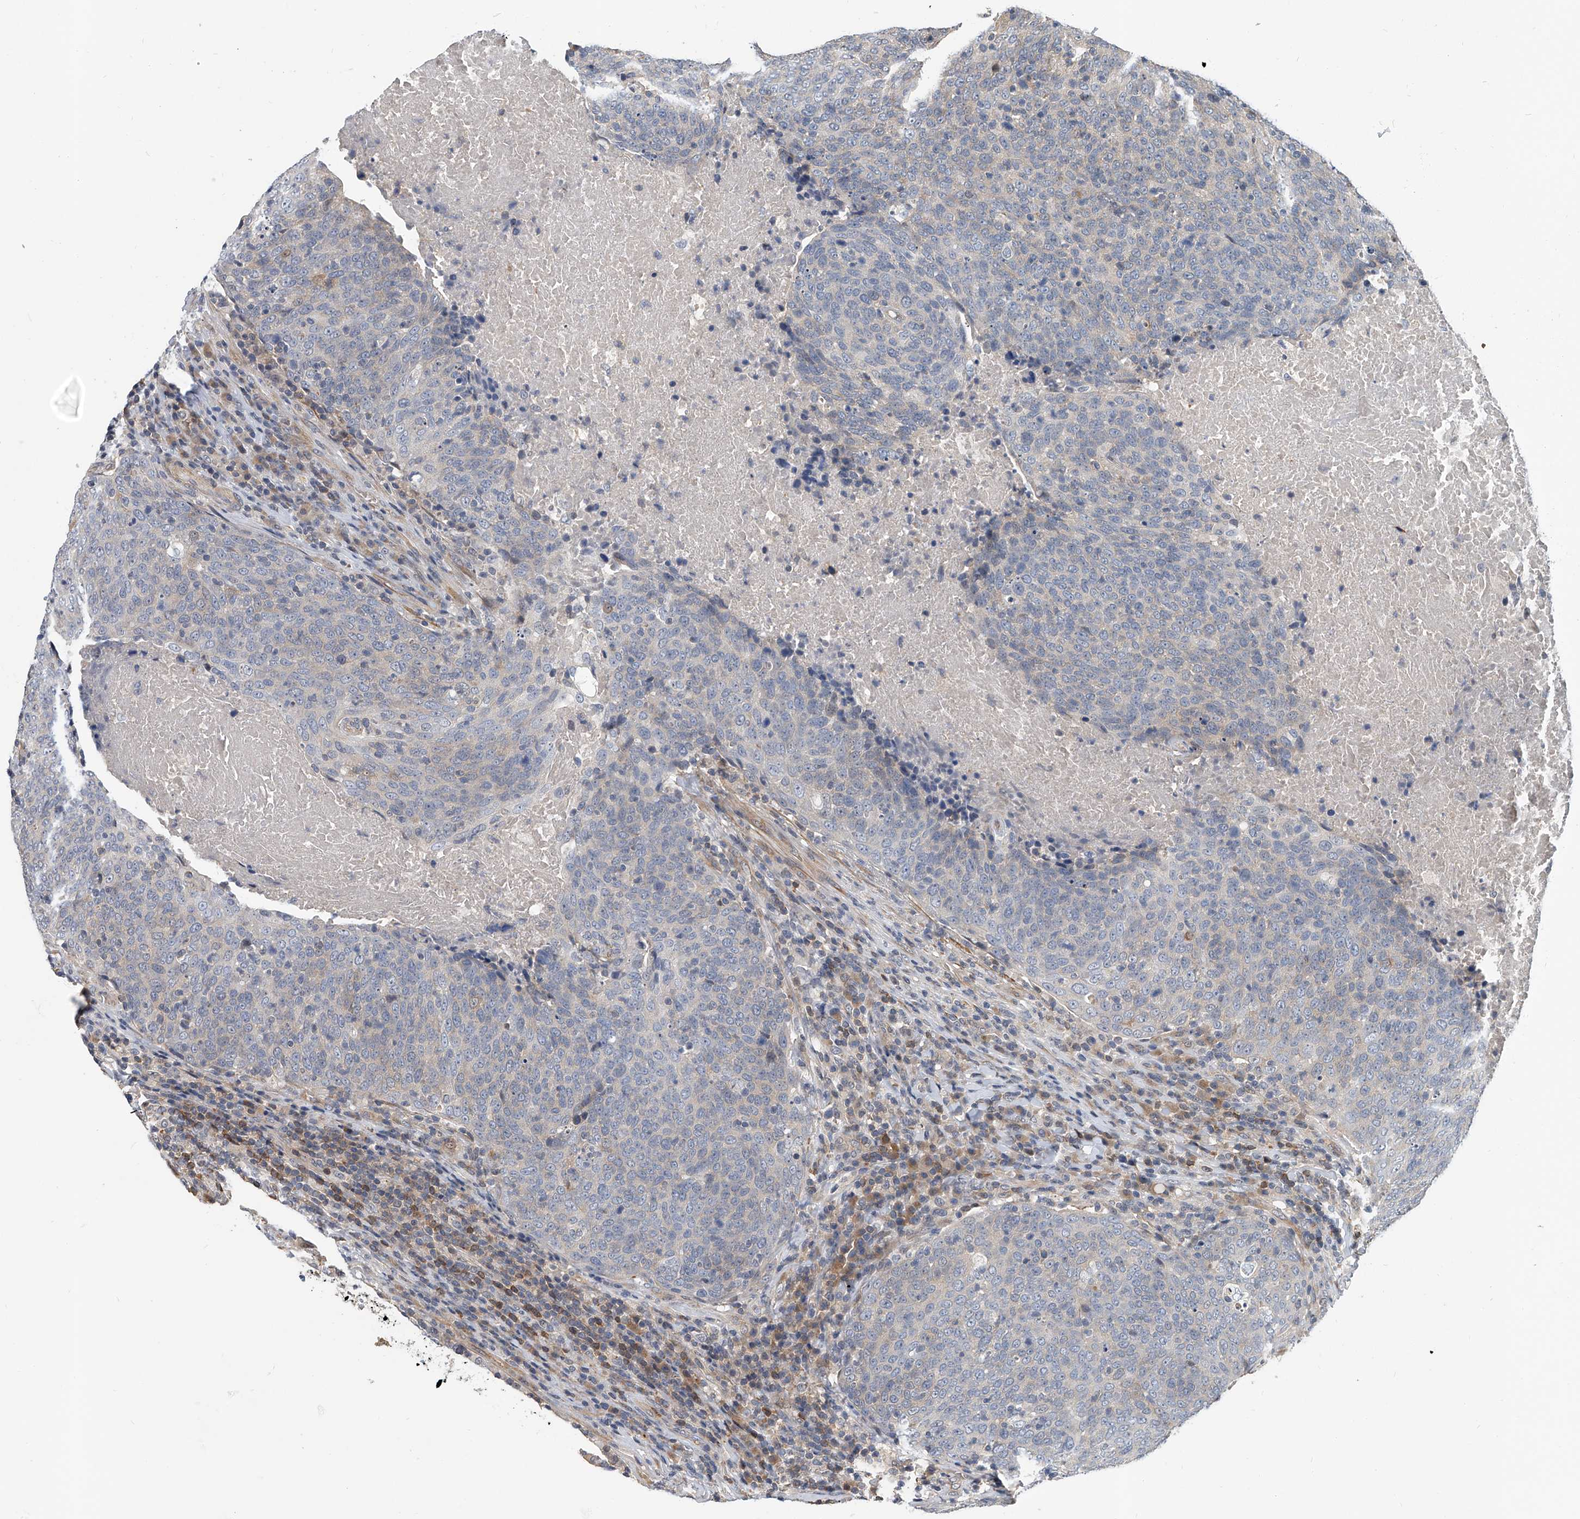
{"staining": {"intensity": "negative", "quantity": "none", "location": "none"}, "tissue": "head and neck cancer", "cell_type": "Tumor cells", "image_type": "cancer", "snomed": [{"axis": "morphology", "description": "Squamous cell carcinoma, NOS"}, {"axis": "morphology", "description": "Squamous cell carcinoma, metastatic, NOS"}, {"axis": "topography", "description": "Lymph node"}, {"axis": "topography", "description": "Head-Neck"}], "caption": "Immunohistochemistry (IHC) histopathology image of squamous cell carcinoma (head and neck) stained for a protein (brown), which shows no positivity in tumor cells.", "gene": "CD200", "patient": {"sex": "male", "age": 62}}